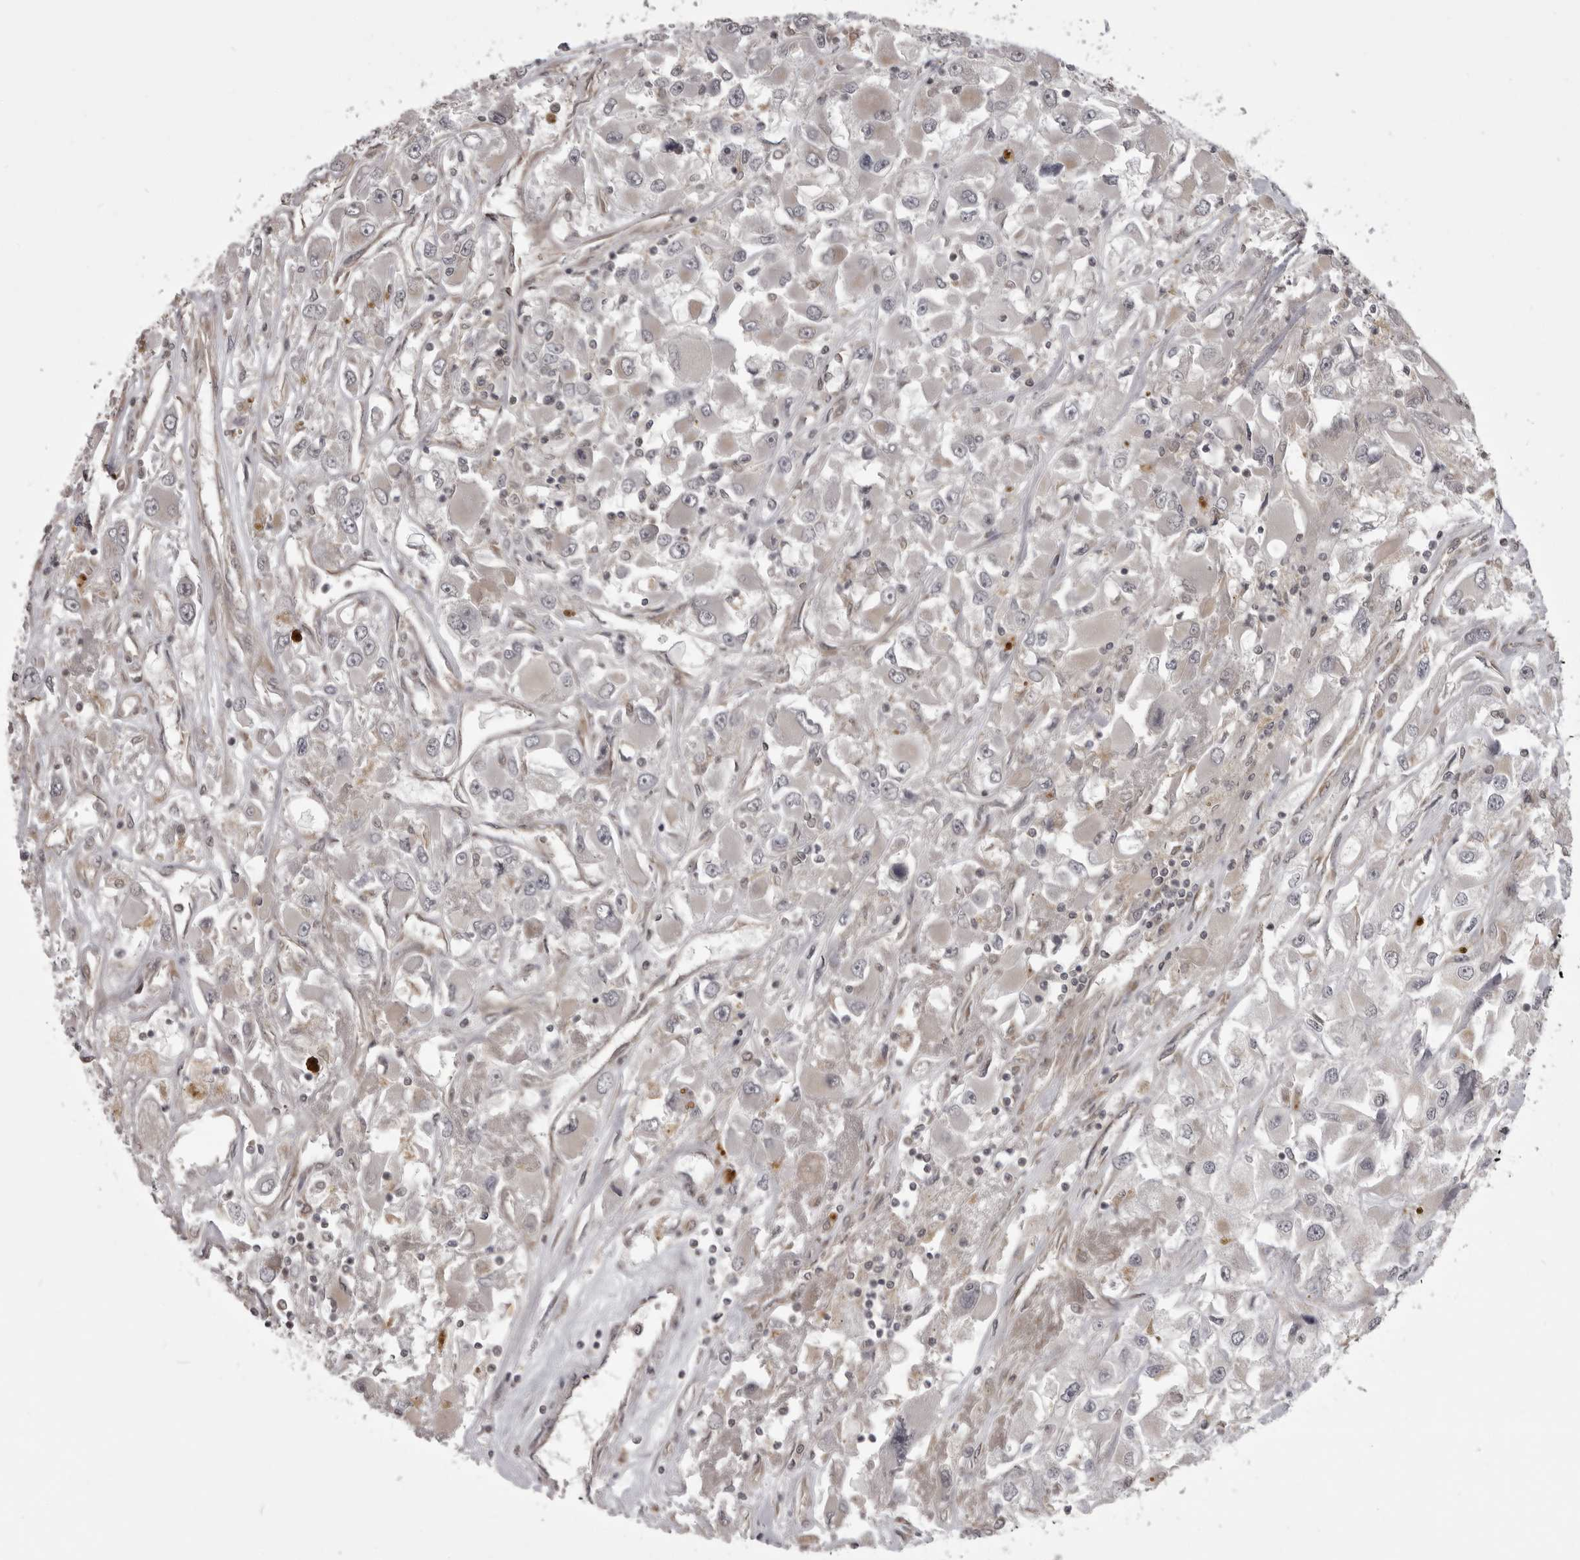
{"staining": {"intensity": "negative", "quantity": "none", "location": "none"}, "tissue": "renal cancer", "cell_type": "Tumor cells", "image_type": "cancer", "snomed": [{"axis": "morphology", "description": "Adenocarcinoma, NOS"}, {"axis": "topography", "description": "Kidney"}], "caption": "Immunohistochemistry micrograph of human renal cancer stained for a protein (brown), which displays no expression in tumor cells.", "gene": "C1orf109", "patient": {"sex": "female", "age": 52}}